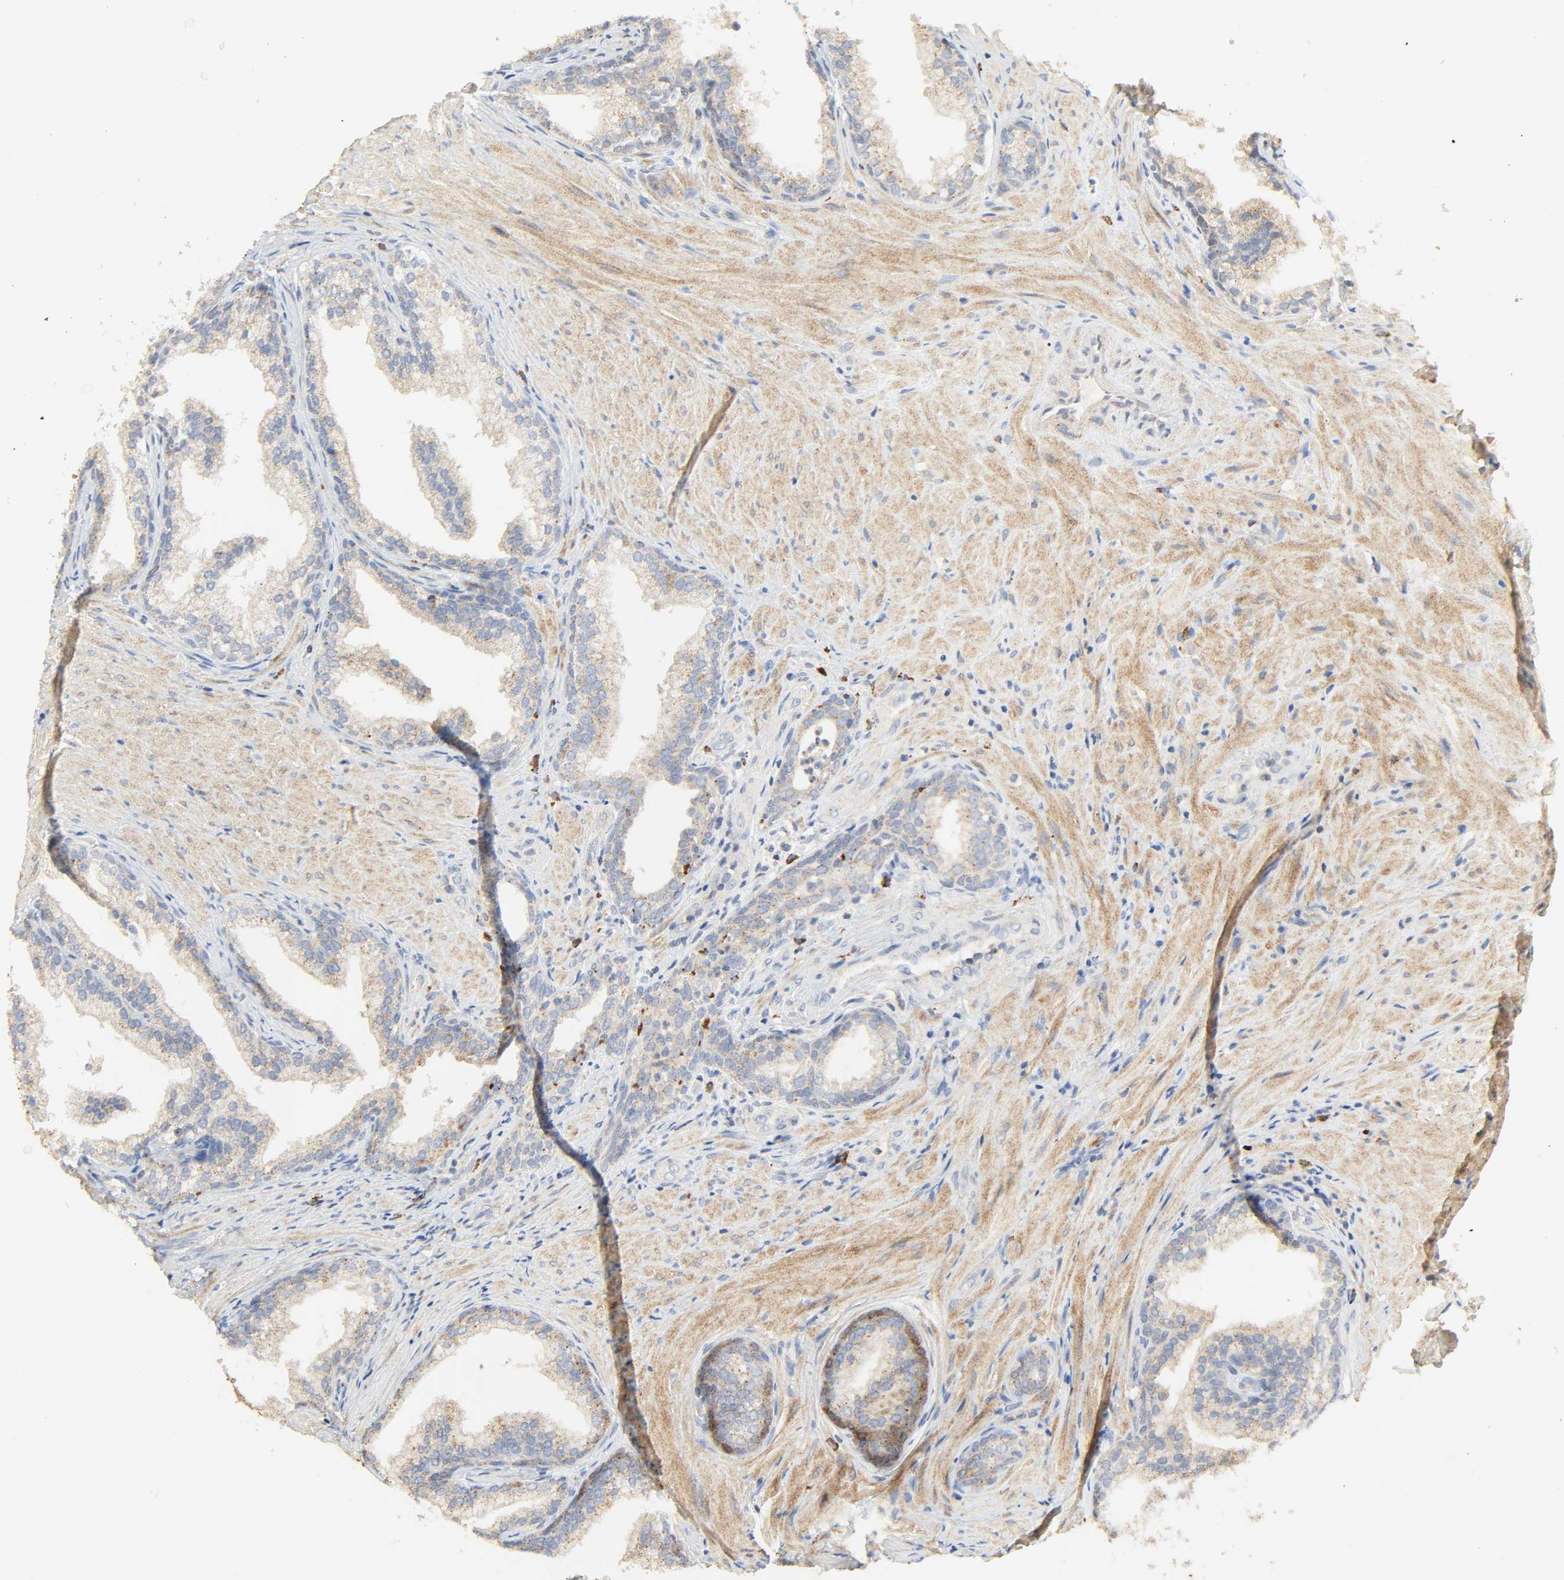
{"staining": {"intensity": "weak", "quantity": ">75%", "location": "cytoplasmic/membranous"}, "tissue": "prostate", "cell_type": "Glandular cells", "image_type": "normal", "snomed": [{"axis": "morphology", "description": "Normal tissue, NOS"}, {"axis": "topography", "description": "Prostate"}], "caption": "Immunohistochemical staining of unremarkable human prostate reveals weak cytoplasmic/membranous protein expression in approximately >75% of glandular cells. The staining is performed using DAB (3,3'-diaminobenzidine) brown chromogen to label protein expression. The nuclei are counter-stained blue using hematoxylin.", "gene": "CAMK2A", "patient": {"sex": "male", "age": 76}}